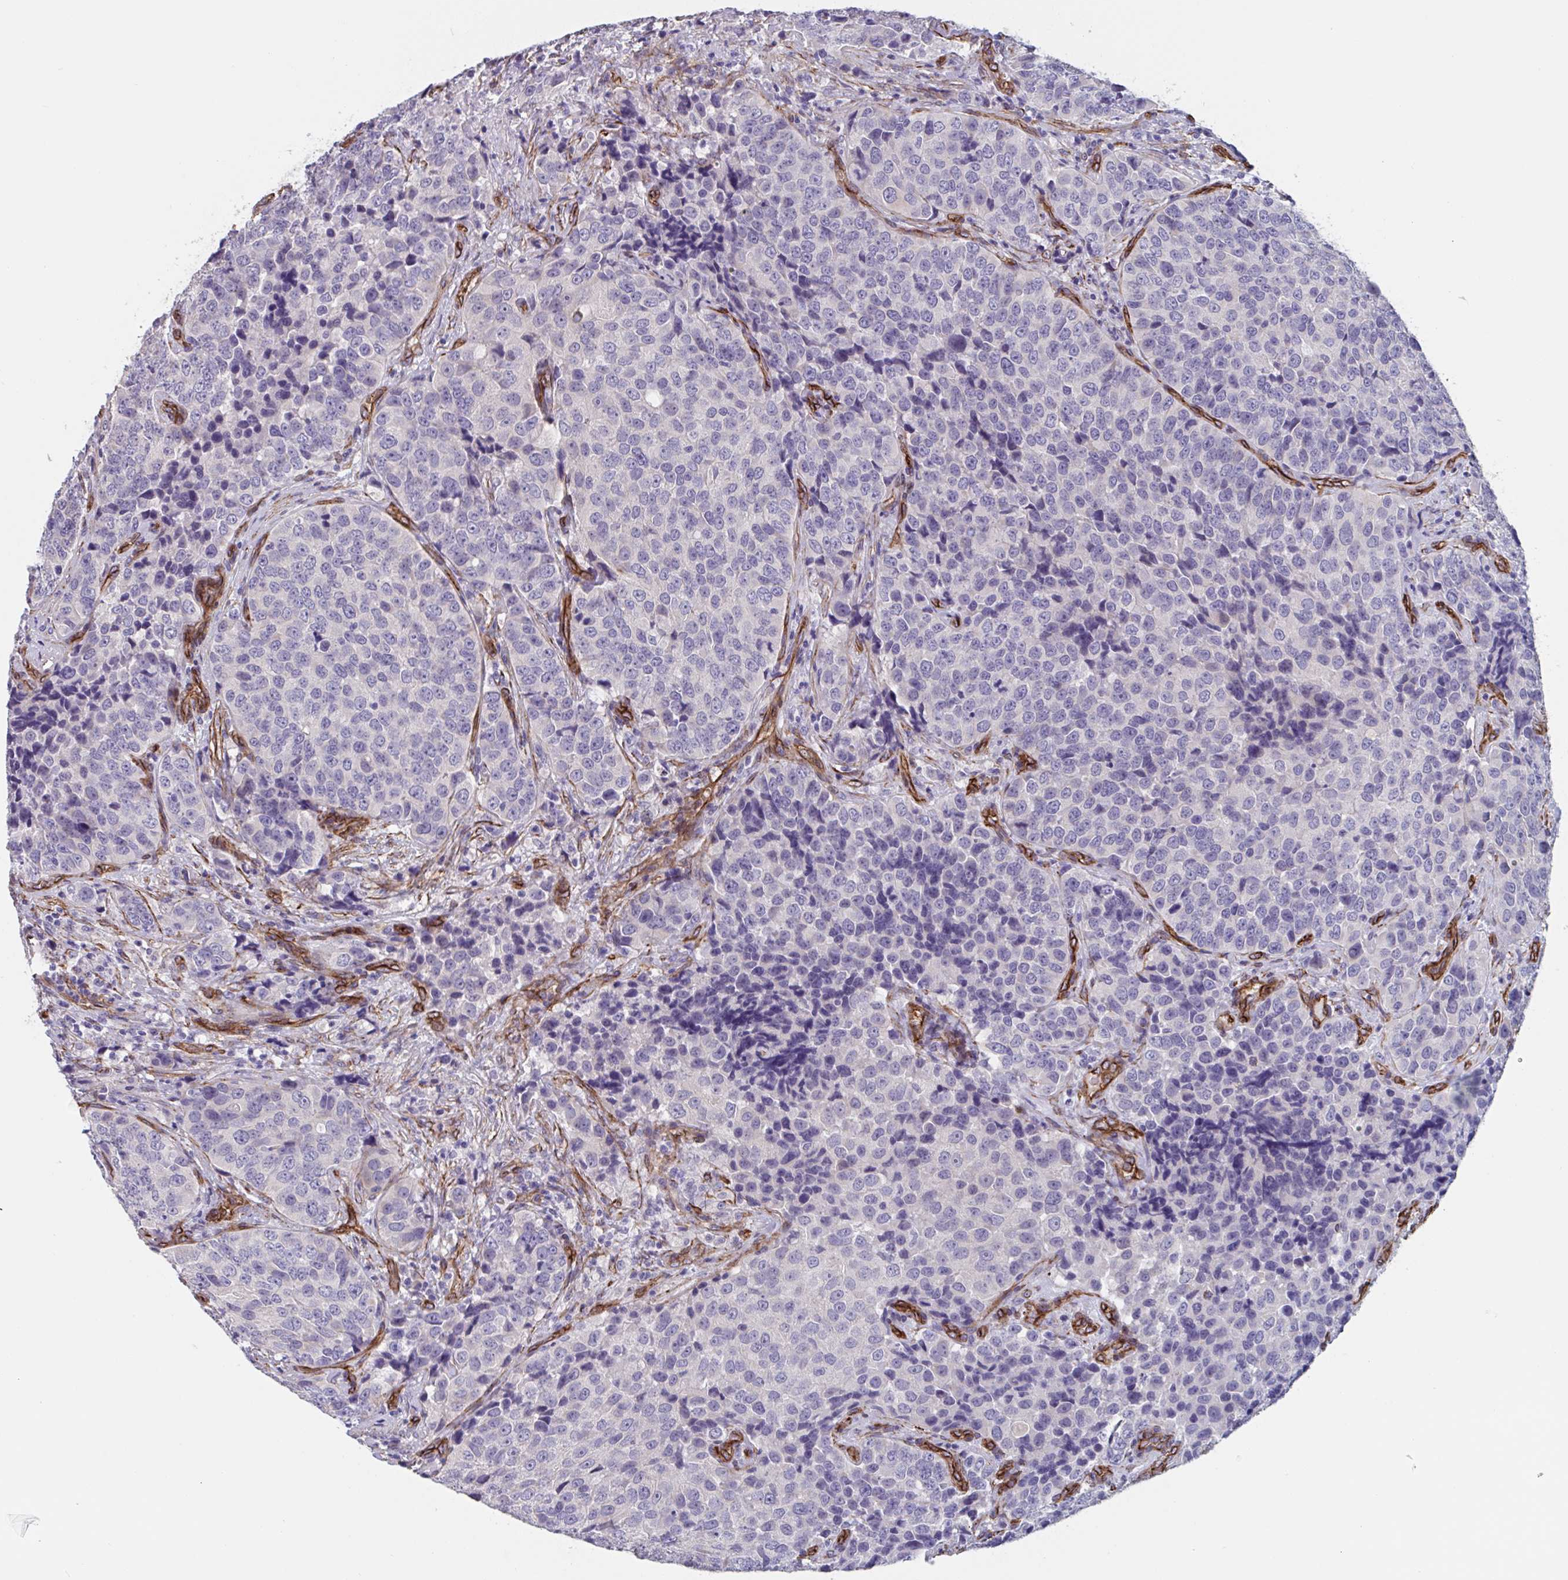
{"staining": {"intensity": "negative", "quantity": "none", "location": "none"}, "tissue": "urothelial cancer", "cell_type": "Tumor cells", "image_type": "cancer", "snomed": [{"axis": "morphology", "description": "Urothelial carcinoma, NOS"}, {"axis": "topography", "description": "Urinary bladder"}], "caption": "Protein analysis of transitional cell carcinoma reveals no significant staining in tumor cells.", "gene": "CITED4", "patient": {"sex": "male", "age": 52}}